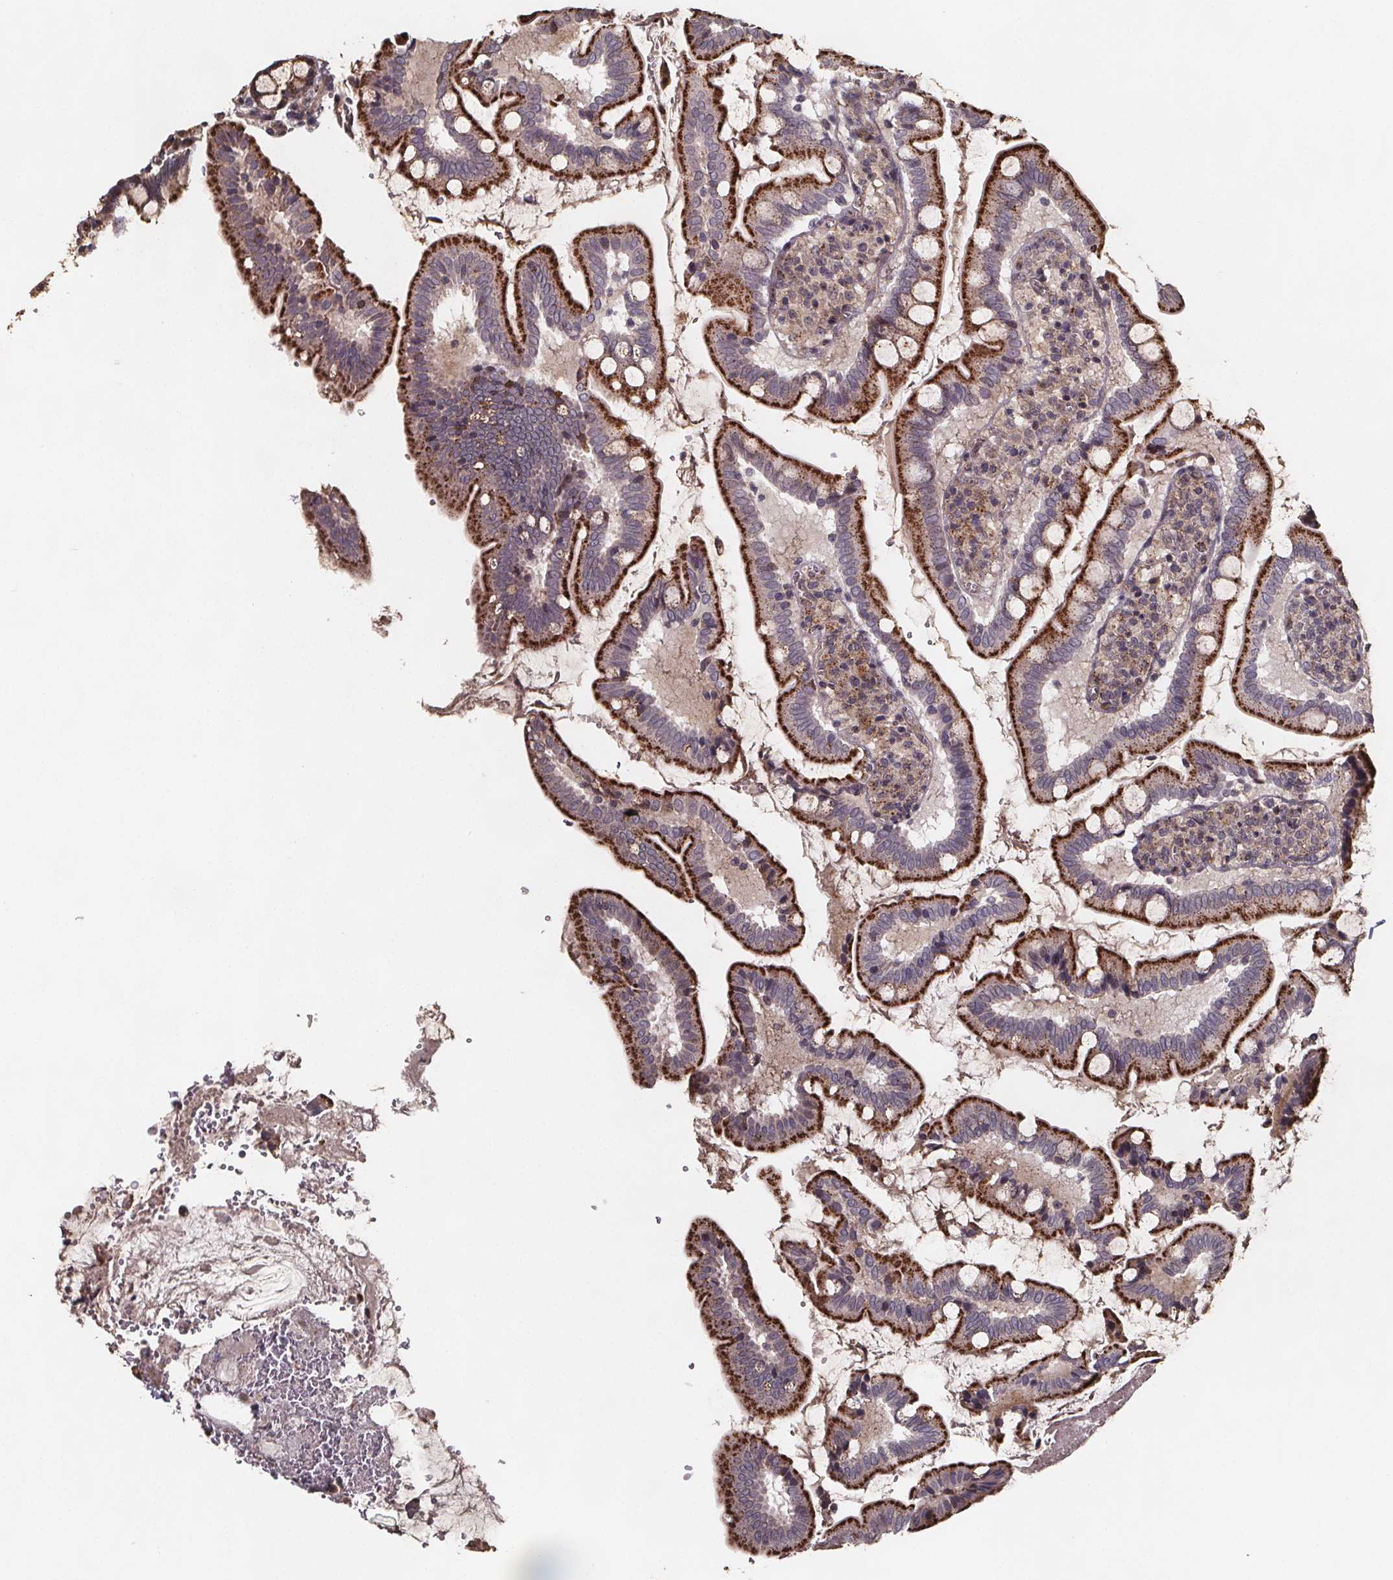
{"staining": {"intensity": "strong", "quantity": "25%-75%", "location": "cytoplasmic/membranous"}, "tissue": "small intestine", "cell_type": "Glandular cells", "image_type": "normal", "snomed": [{"axis": "morphology", "description": "Normal tissue, NOS"}, {"axis": "topography", "description": "Small intestine"}], "caption": "Small intestine stained with immunohistochemistry reveals strong cytoplasmic/membranous expression in about 25%-75% of glandular cells. (brown staining indicates protein expression, while blue staining denotes nuclei).", "gene": "ZNF879", "patient": {"sex": "female", "age": 56}}